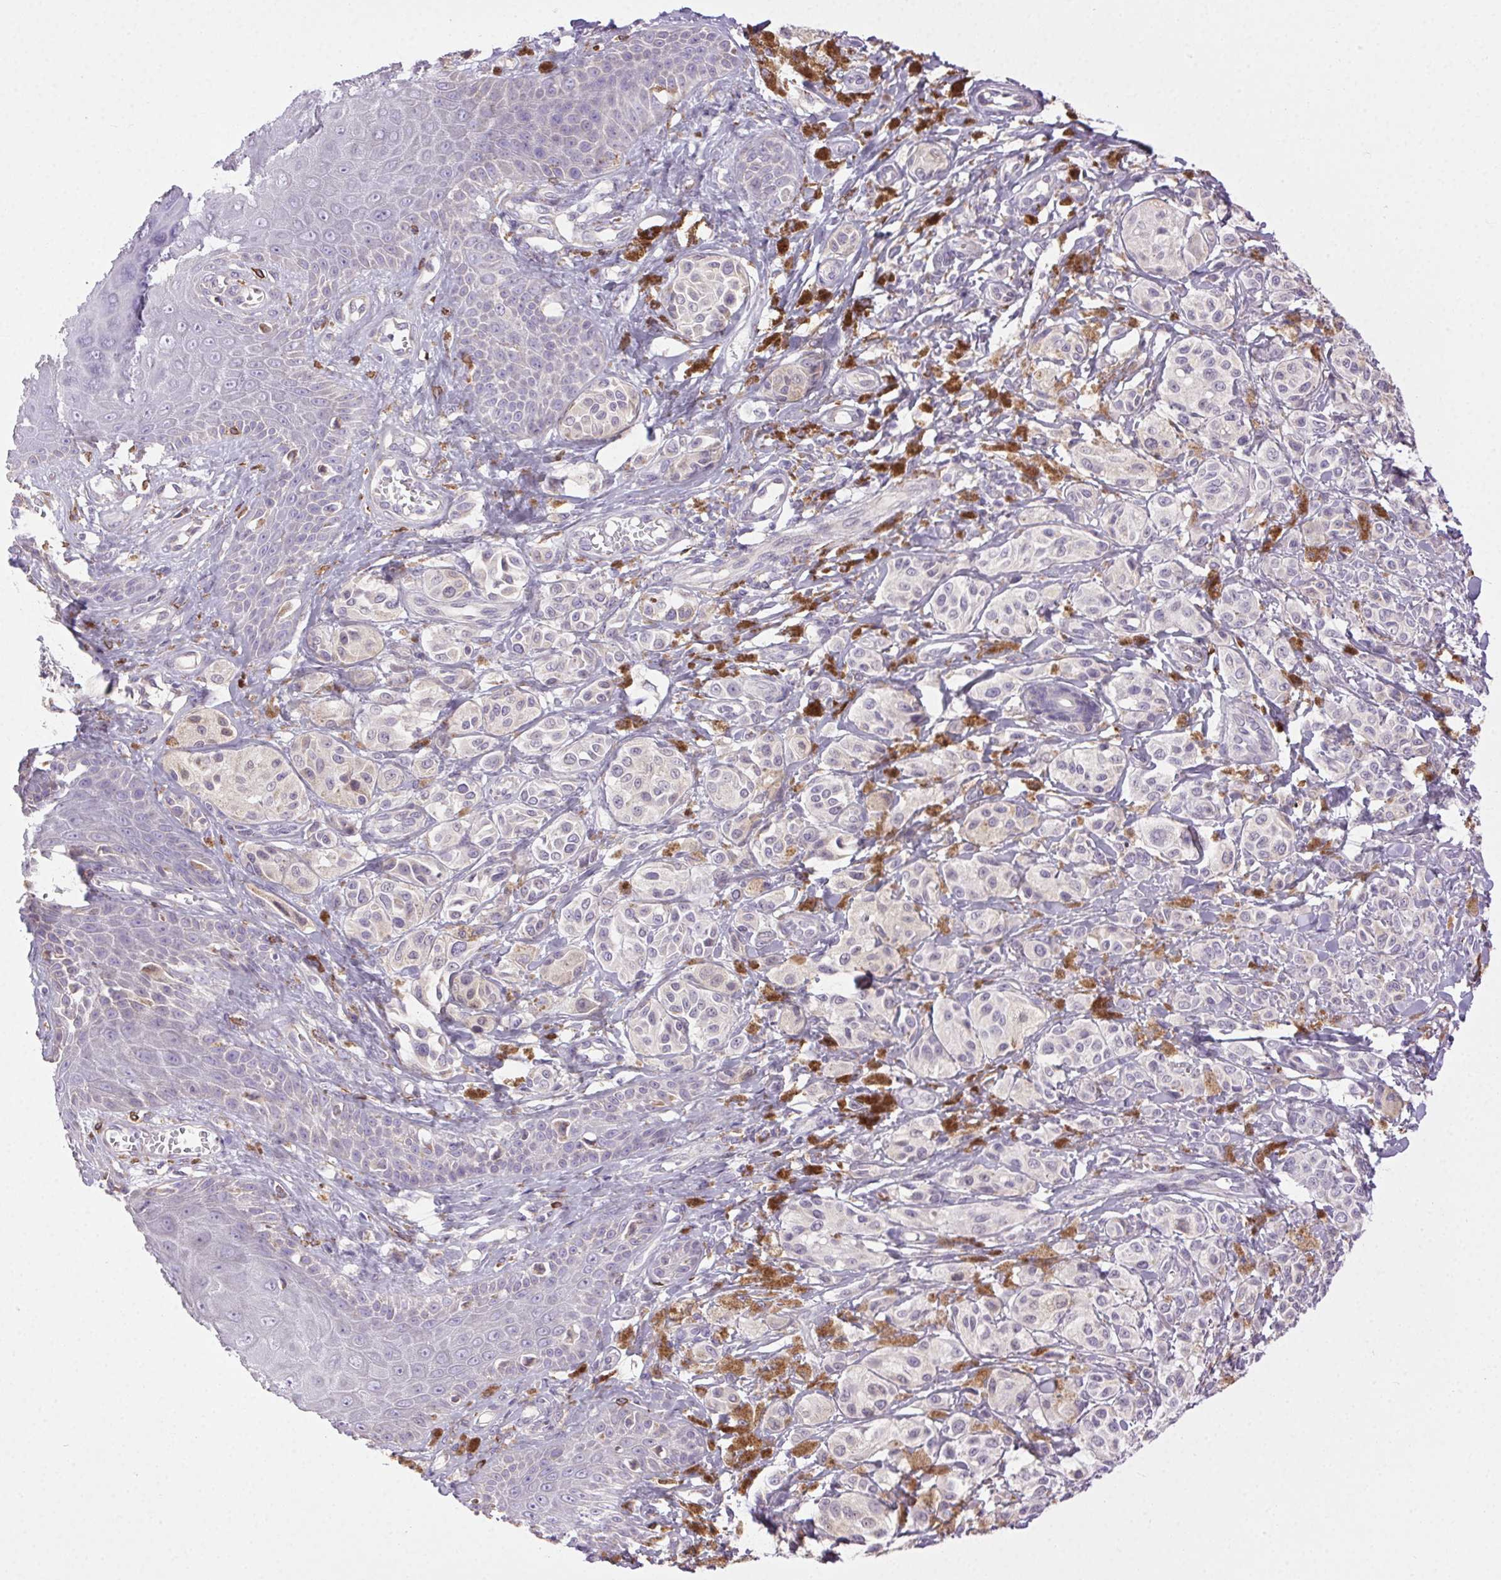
{"staining": {"intensity": "negative", "quantity": "none", "location": "none"}, "tissue": "melanoma", "cell_type": "Tumor cells", "image_type": "cancer", "snomed": [{"axis": "morphology", "description": "Malignant melanoma, NOS"}, {"axis": "topography", "description": "Skin"}], "caption": "Immunohistochemical staining of melanoma displays no significant staining in tumor cells.", "gene": "SNX31", "patient": {"sex": "female", "age": 80}}